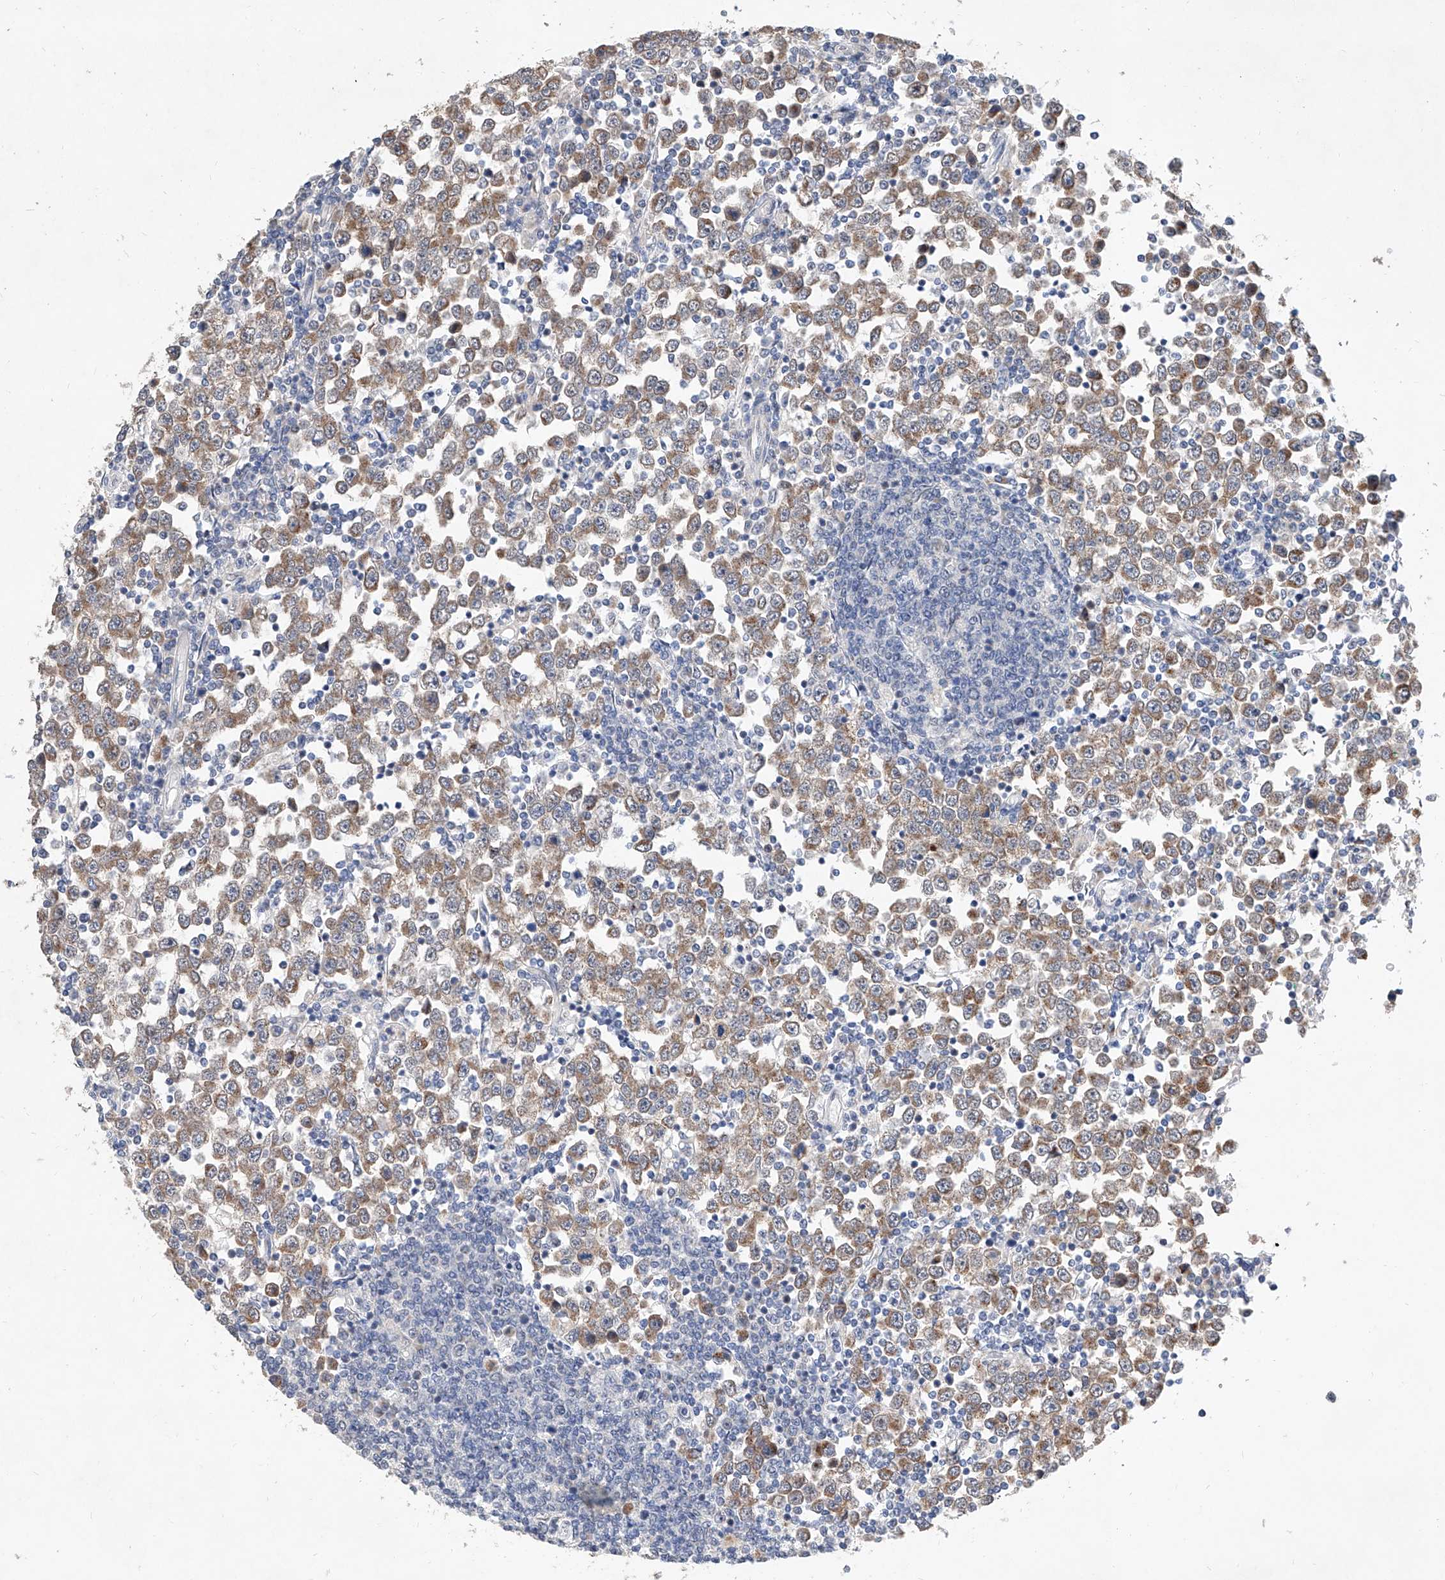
{"staining": {"intensity": "moderate", "quantity": ">75%", "location": "cytoplasmic/membranous"}, "tissue": "testis cancer", "cell_type": "Tumor cells", "image_type": "cancer", "snomed": [{"axis": "morphology", "description": "Seminoma, NOS"}, {"axis": "topography", "description": "Testis"}], "caption": "Seminoma (testis) tissue shows moderate cytoplasmic/membranous expression in about >75% of tumor cells, visualized by immunohistochemistry.", "gene": "MFSD4B", "patient": {"sex": "male", "age": 65}}